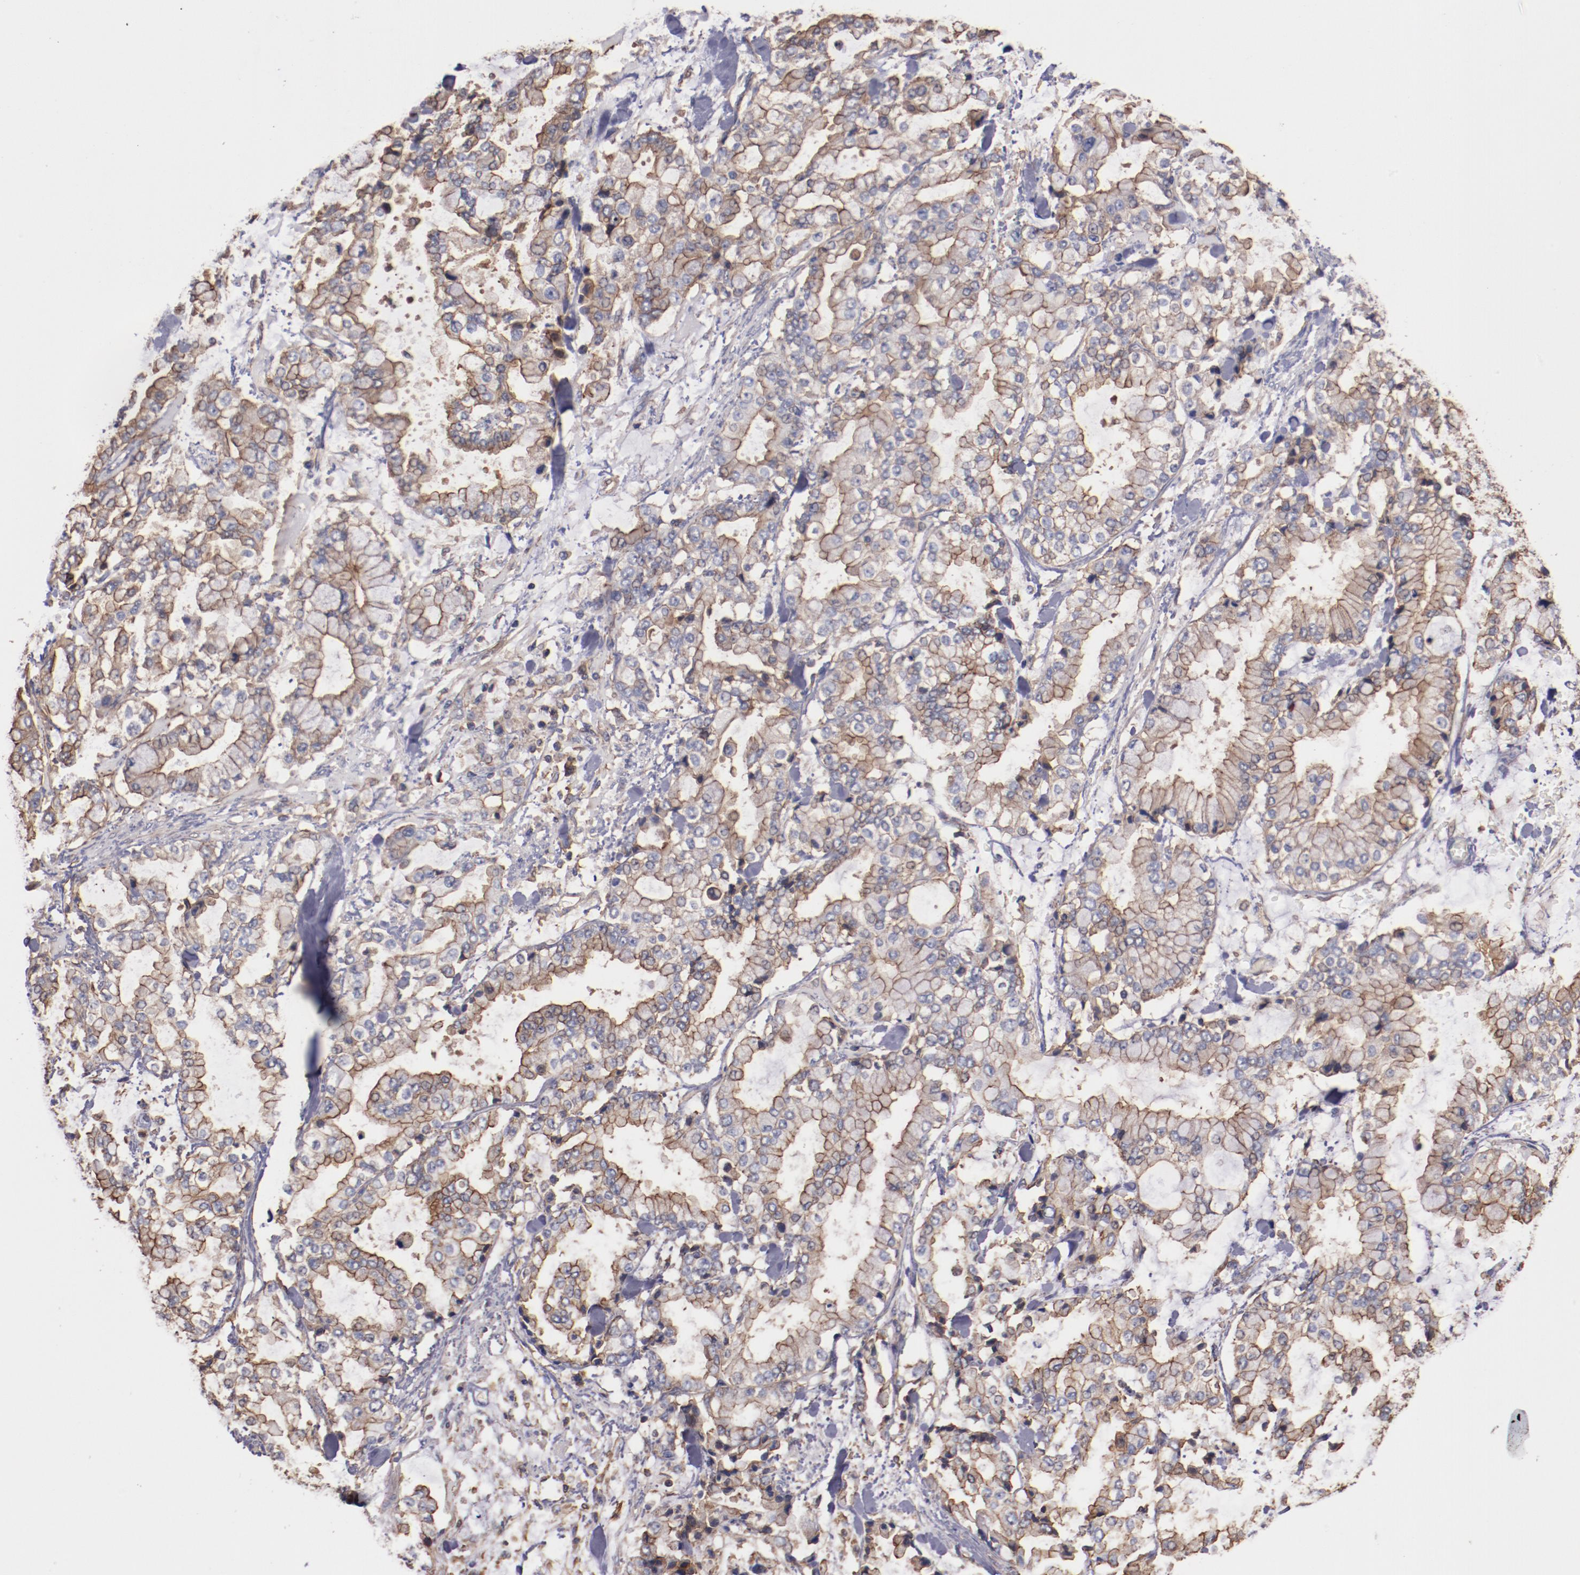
{"staining": {"intensity": "strong", "quantity": ">75%", "location": "cytoplasmic/membranous"}, "tissue": "stomach cancer", "cell_type": "Tumor cells", "image_type": "cancer", "snomed": [{"axis": "morphology", "description": "Normal tissue, NOS"}, {"axis": "morphology", "description": "Adenocarcinoma, NOS"}, {"axis": "topography", "description": "Stomach, upper"}, {"axis": "topography", "description": "Stomach"}], "caption": "Protein expression analysis of human adenocarcinoma (stomach) reveals strong cytoplasmic/membranous expression in about >75% of tumor cells.", "gene": "TMOD3", "patient": {"sex": "male", "age": 76}}